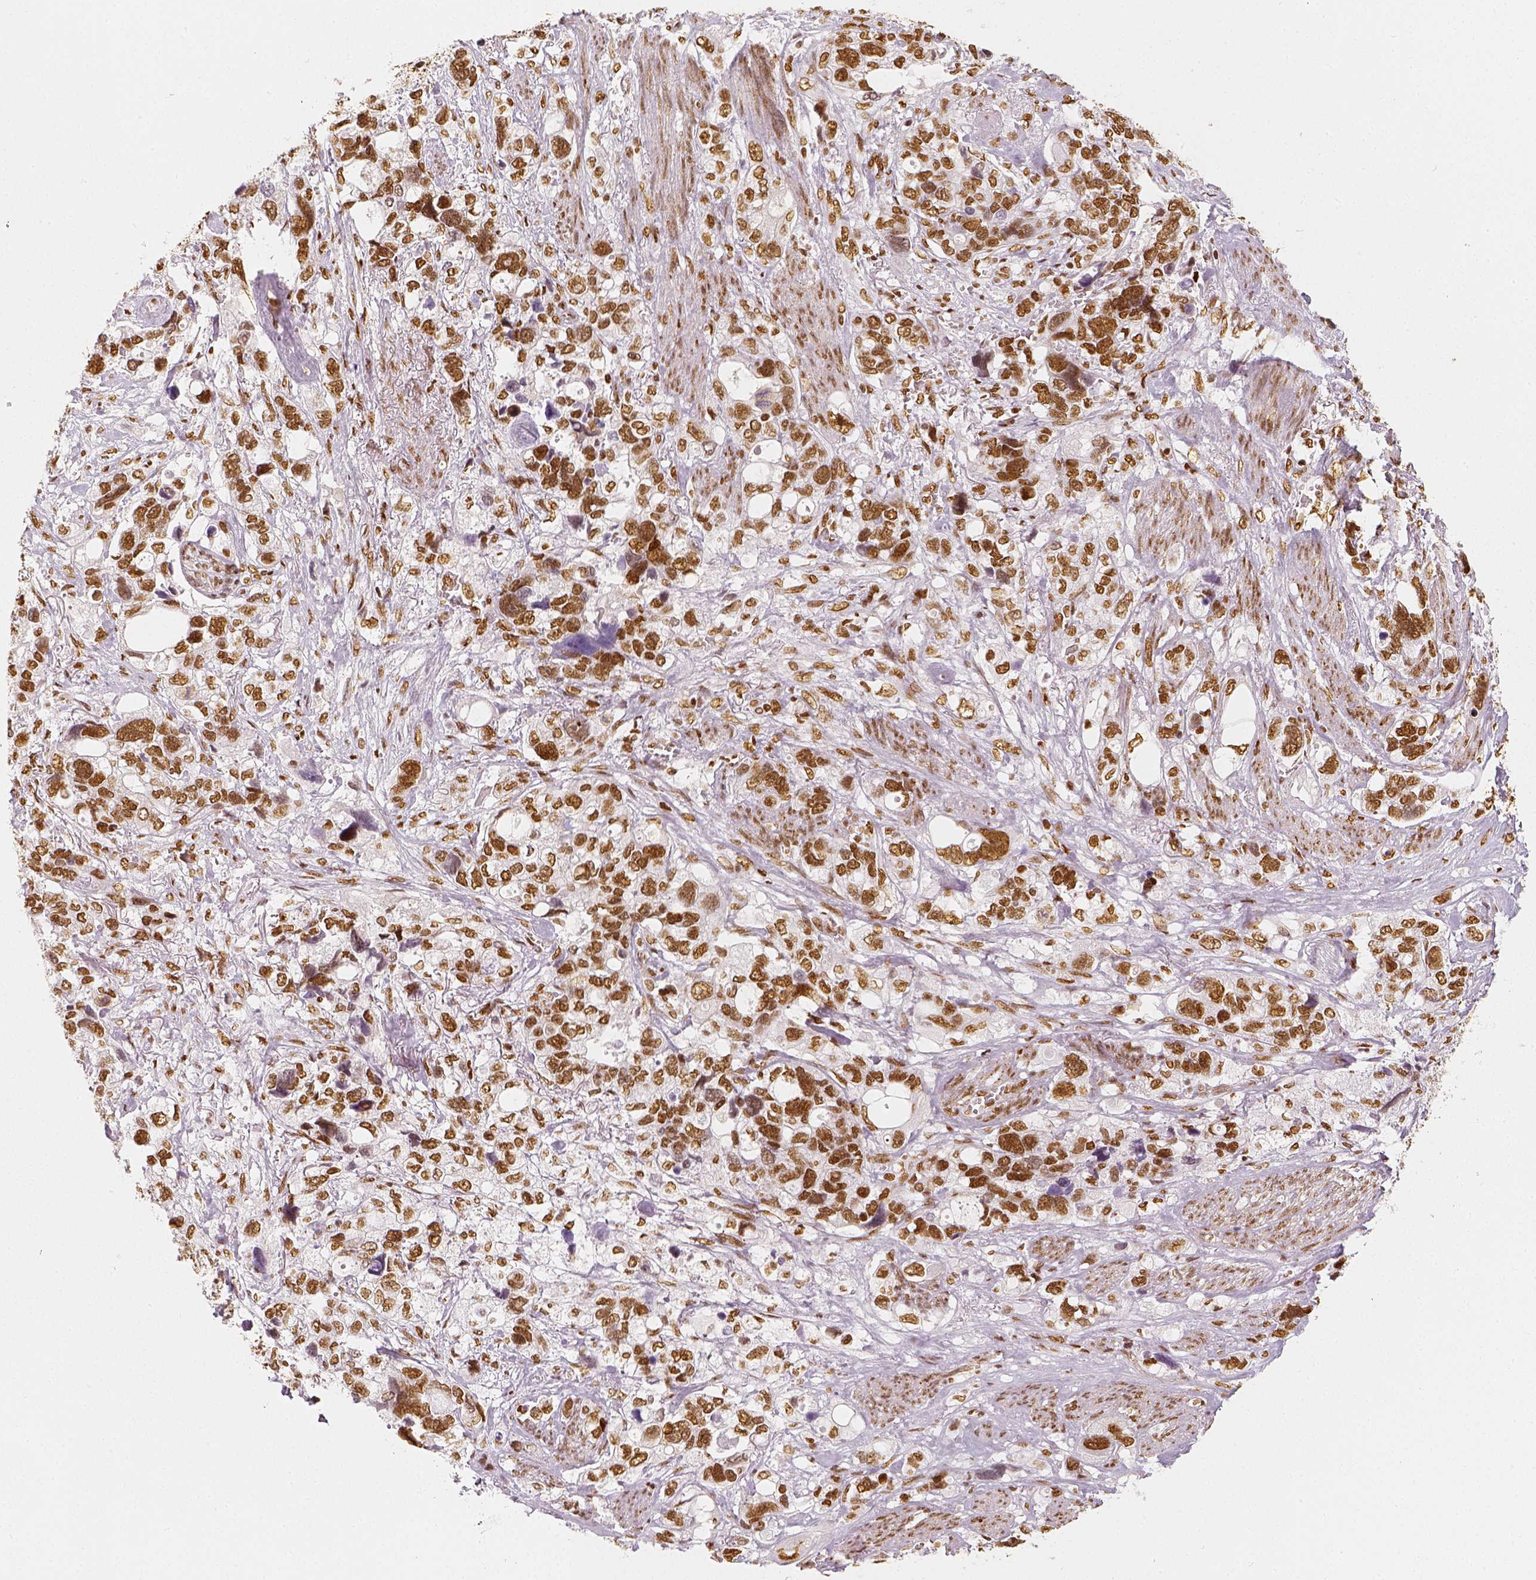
{"staining": {"intensity": "moderate", "quantity": ">75%", "location": "nuclear"}, "tissue": "stomach cancer", "cell_type": "Tumor cells", "image_type": "cancer", "snomed": [{"axis": "morphology", "description": "Adenocarcinoma, NOS"}, {"axis": "topography", "description": "Stomach, upper"}], "caption": "Stomach cancer stained with DAB immunohistochemistry demonstrates medium levels of moderate nuclear staining in approximately >75% of tumor cells.", "gene": "KDM5B", "patient": {"sex": "female", "age": 81}}